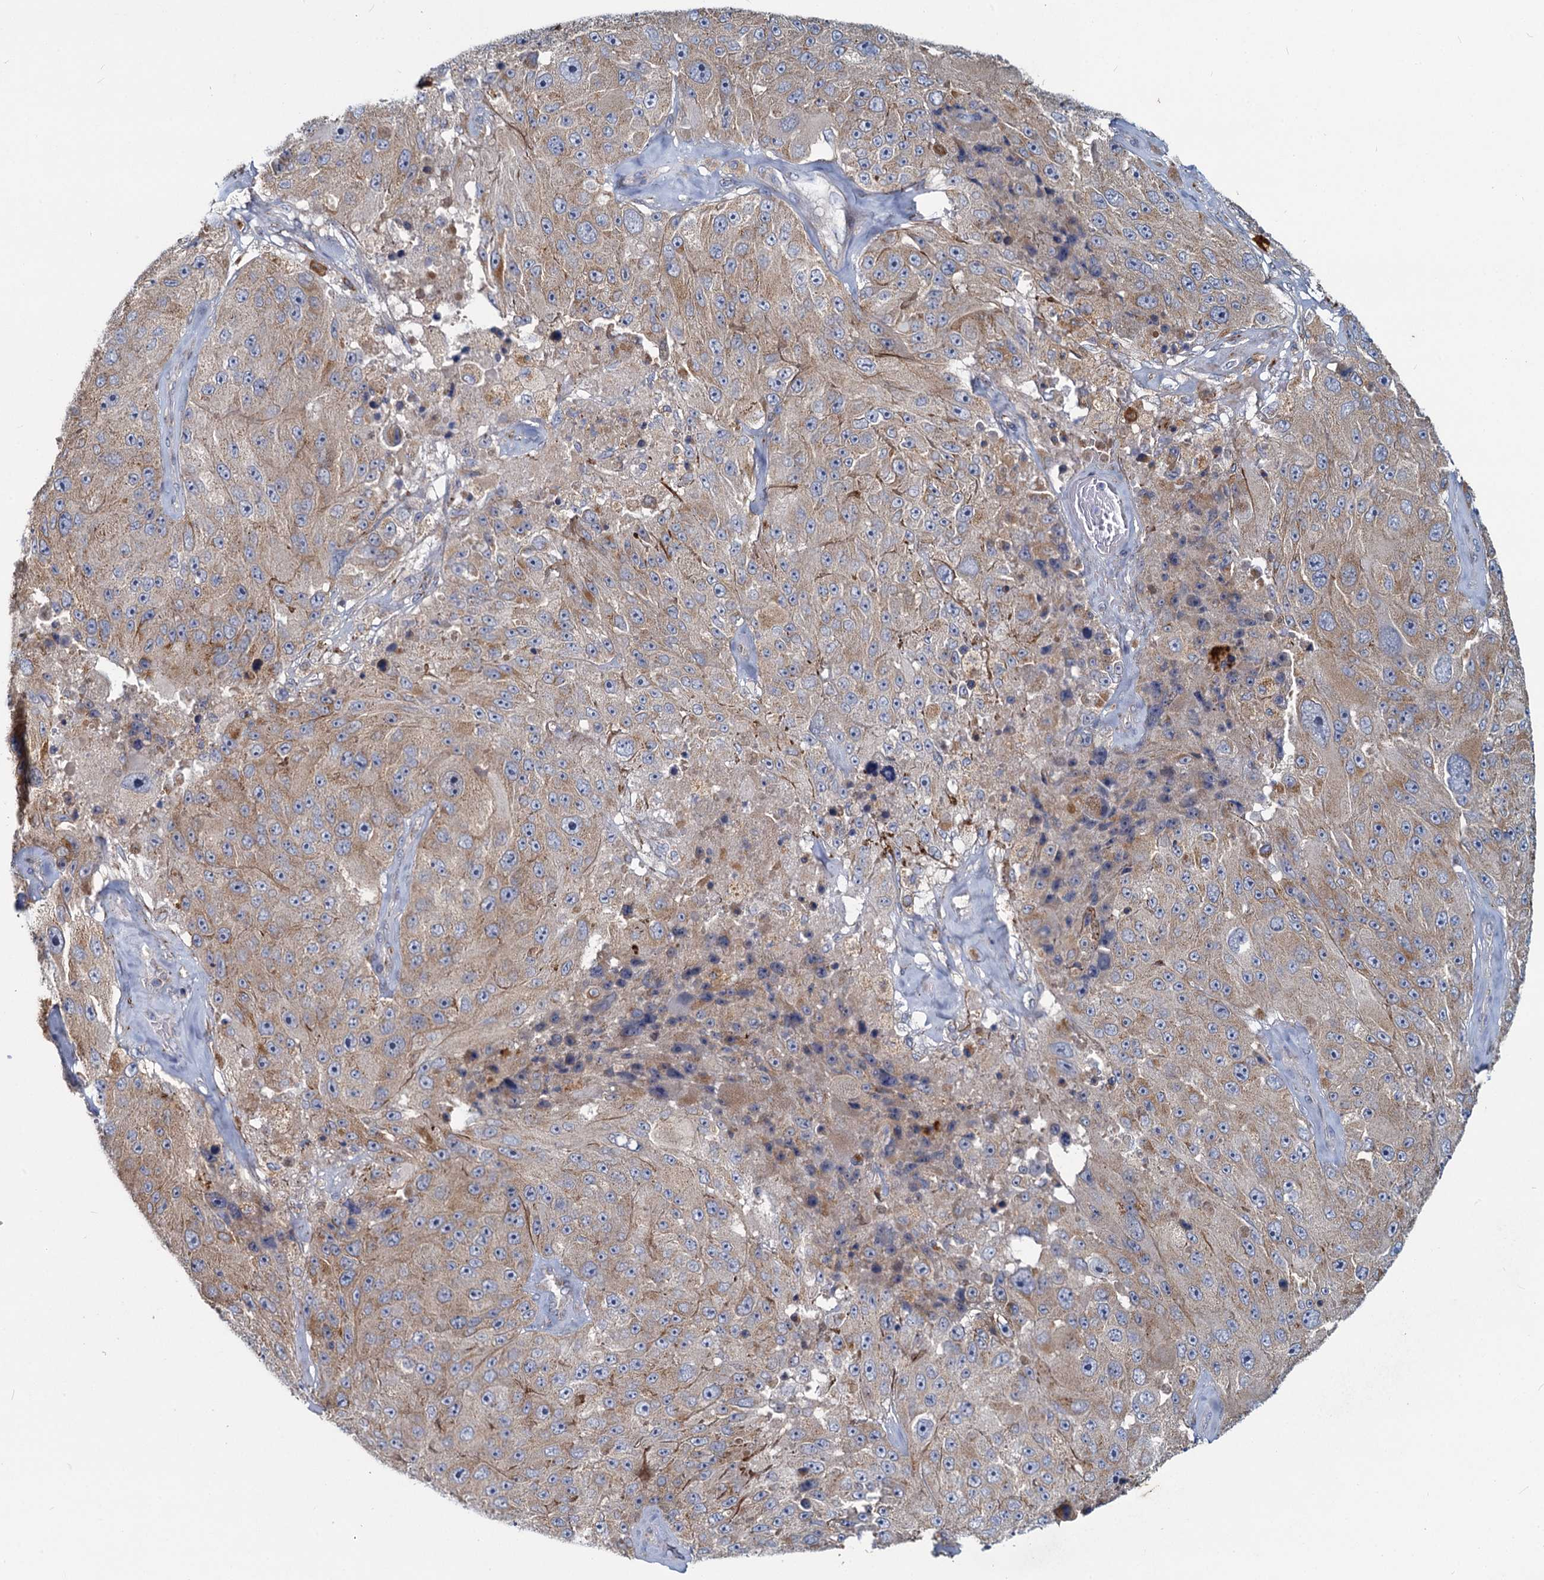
{"staining": {"intensity": "moderate", "quantity": "25%-75%", "location": "cytoplasmic/membranous"}, "tissue": "melanoma", "cell_type": "Tumor cells", "image_type": "cancer", "snomed": [{"axis": "morphology", "description": "Malignant melanoma, Metastatic site"}, {"axis": "topography", "description": "Lymph node"}], "caption": "Tumor cells demonstrate moderate cytoplasmic/membranous expression in approximately 25%-75% of cells in malignant melanoma (metastatic site). (IHC, brightfield microscopy, high magnification).", "gene": "ADCY2", "patient": {"sex": "male", "age": 62}}